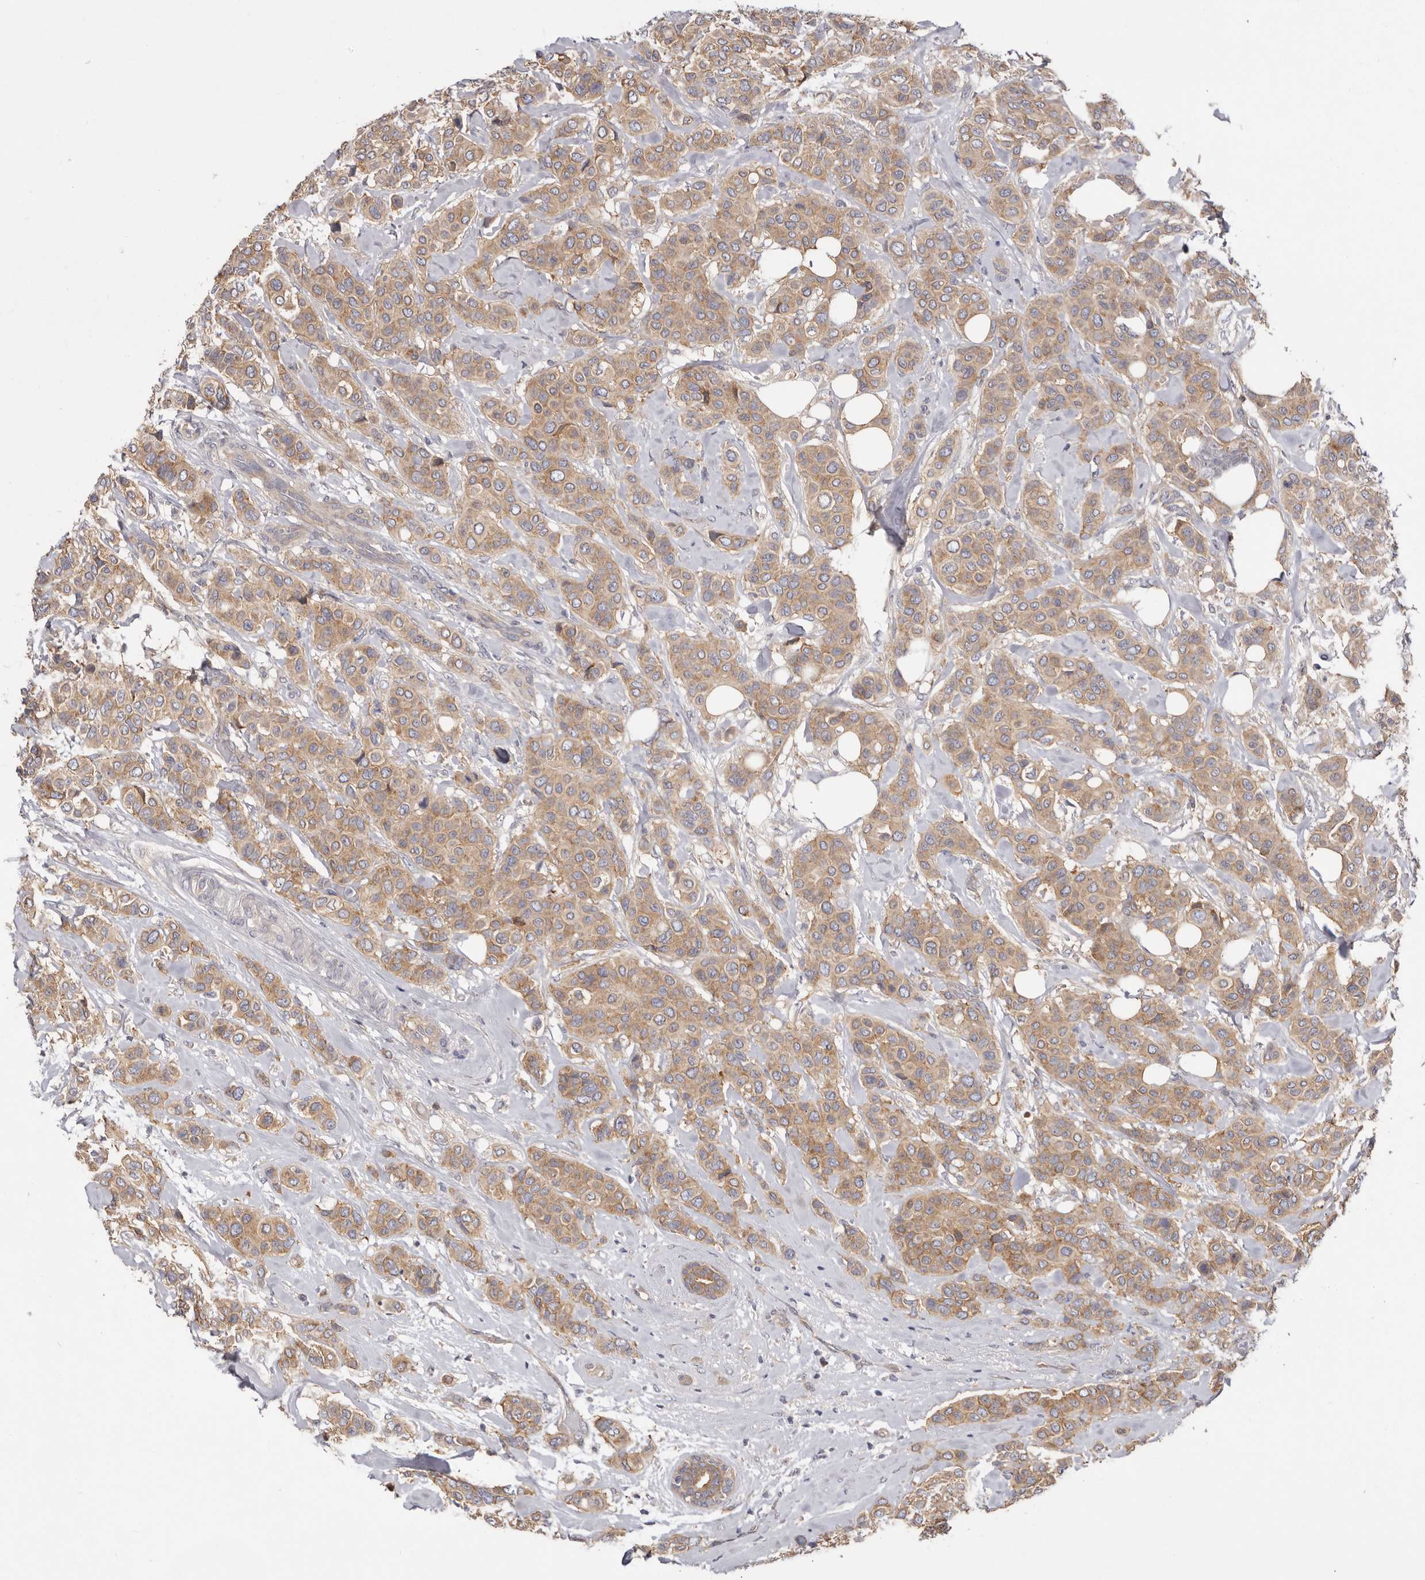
{"staining": {"intensity": "moderate", "quantity": ">75%", "location": "cytoplasmic/membranous"}, "tissue": "breast cancer", "cell_type": "Tumor cells", "image_type": "cancer", "snomed": [{"axis": "morphology", "description": "Lobular carcinoma"}, {"axis": "topography", "description": "Breast"}], "caption": "A brown stain labels moderate cytoplasmic/membranous expression of a protein in lobular carcinoma (breast) tumor cells.", "gene": "FAM167B", "patient": {"sex": "female", "age": 51}}